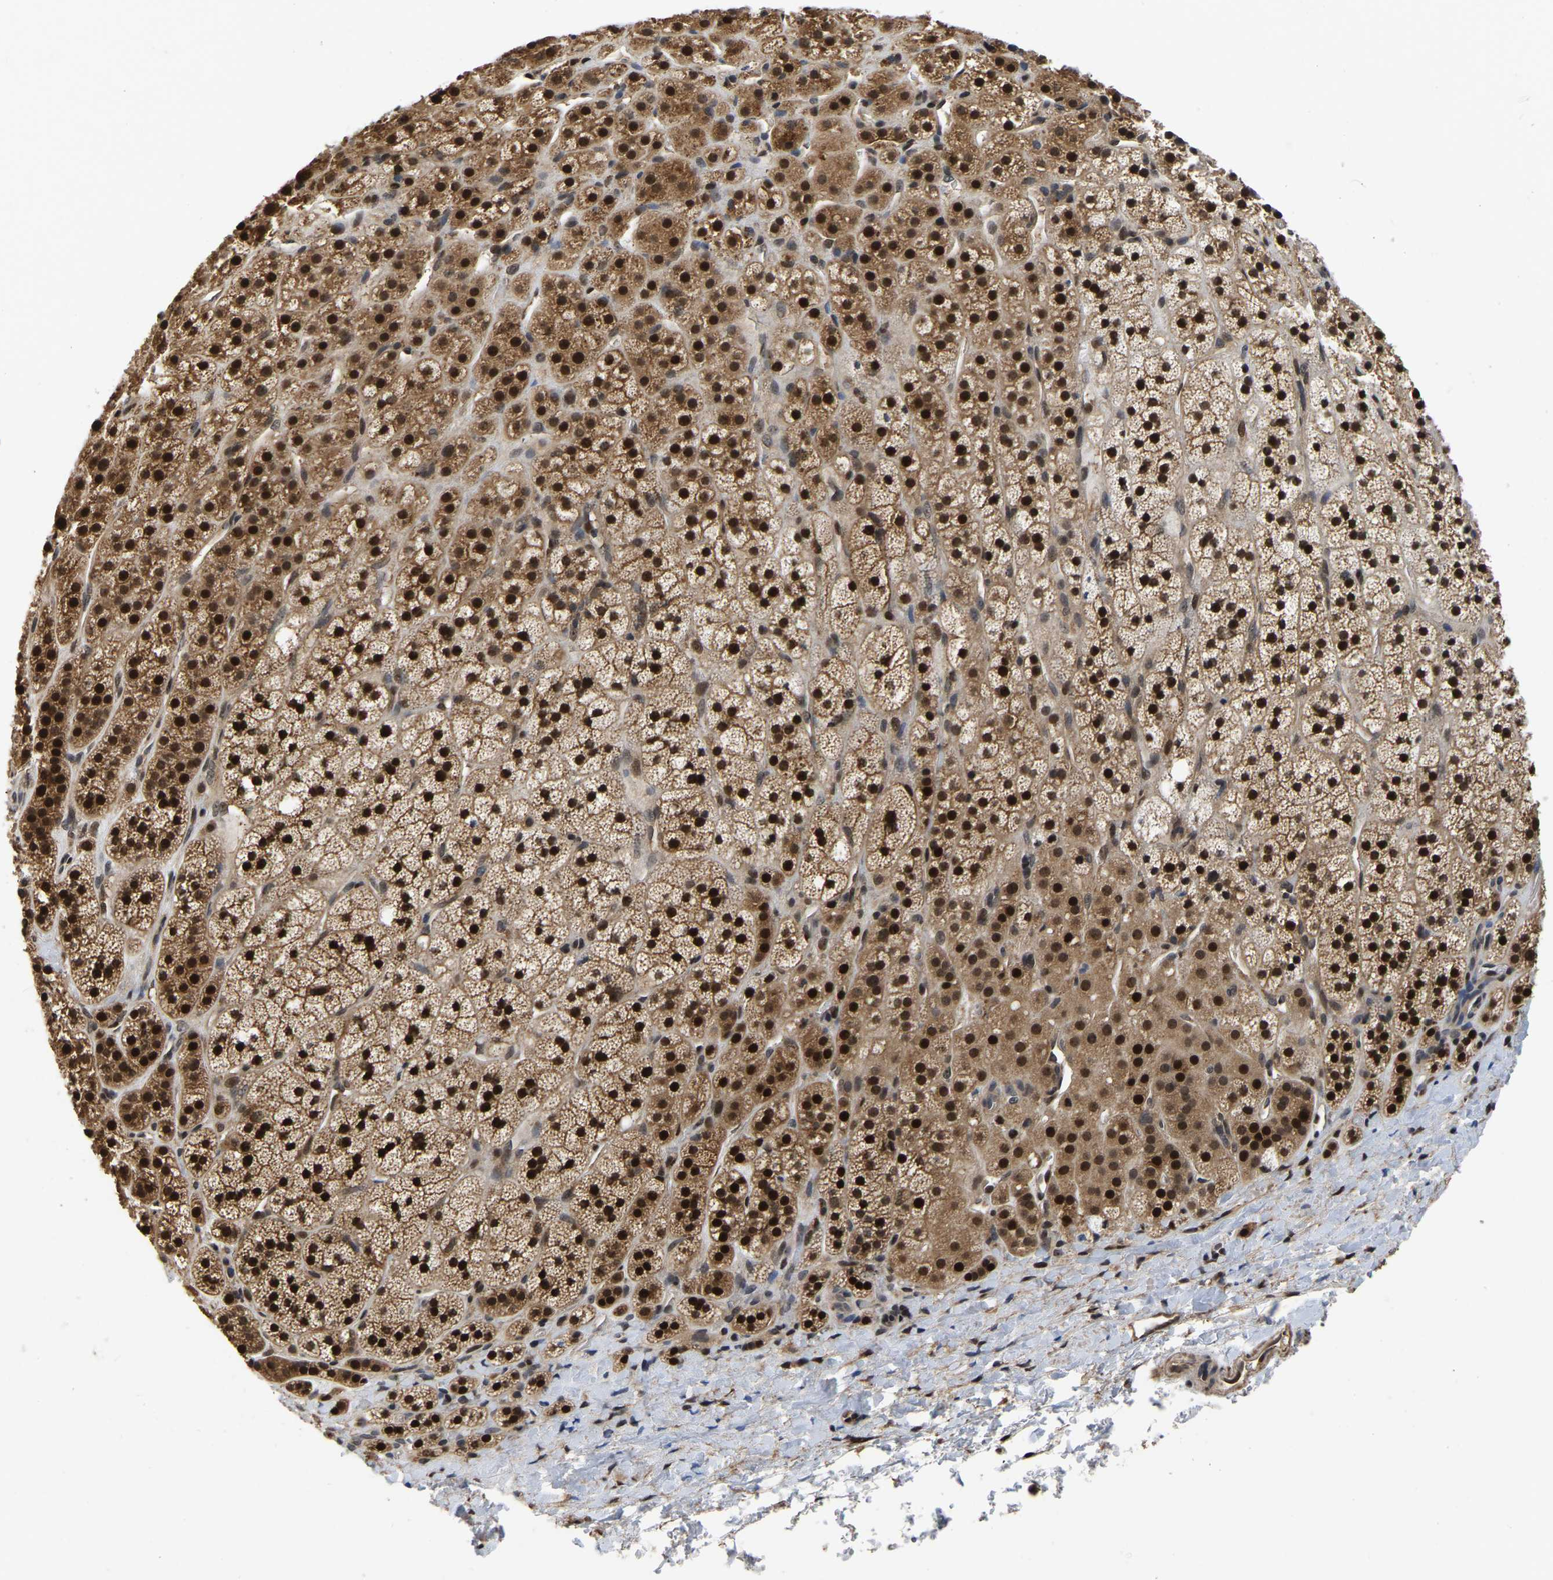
{"staining": {"intensity": "strong", "quantity": ">75%", "location": "cytoplasmic/membranous,nuclear"}, "tissue": "adrenal gland", "cell_type": "Glandular cells", "image_type": "normal", "snomed": [{"axis": "morphology", "description": "Normal tissue, NOS"}, {"axis": "topography", "description": "Adrenal gland"}], "caption": "Immunohistochemistry staining of normal adrenal gland, which shows high levels of strong cytoplasmic/membranous,nuclear expression in approximately >75% of glandular cells indicating strong cytoplasmic/membranous,nuclear protein positivity. The staining was performed using DAB (brown) for protein detection and nuclei were counterstained in hematoxylin (blue).", "gene": "CIAO1", "patient": {"sex": "male", "age": 56}}